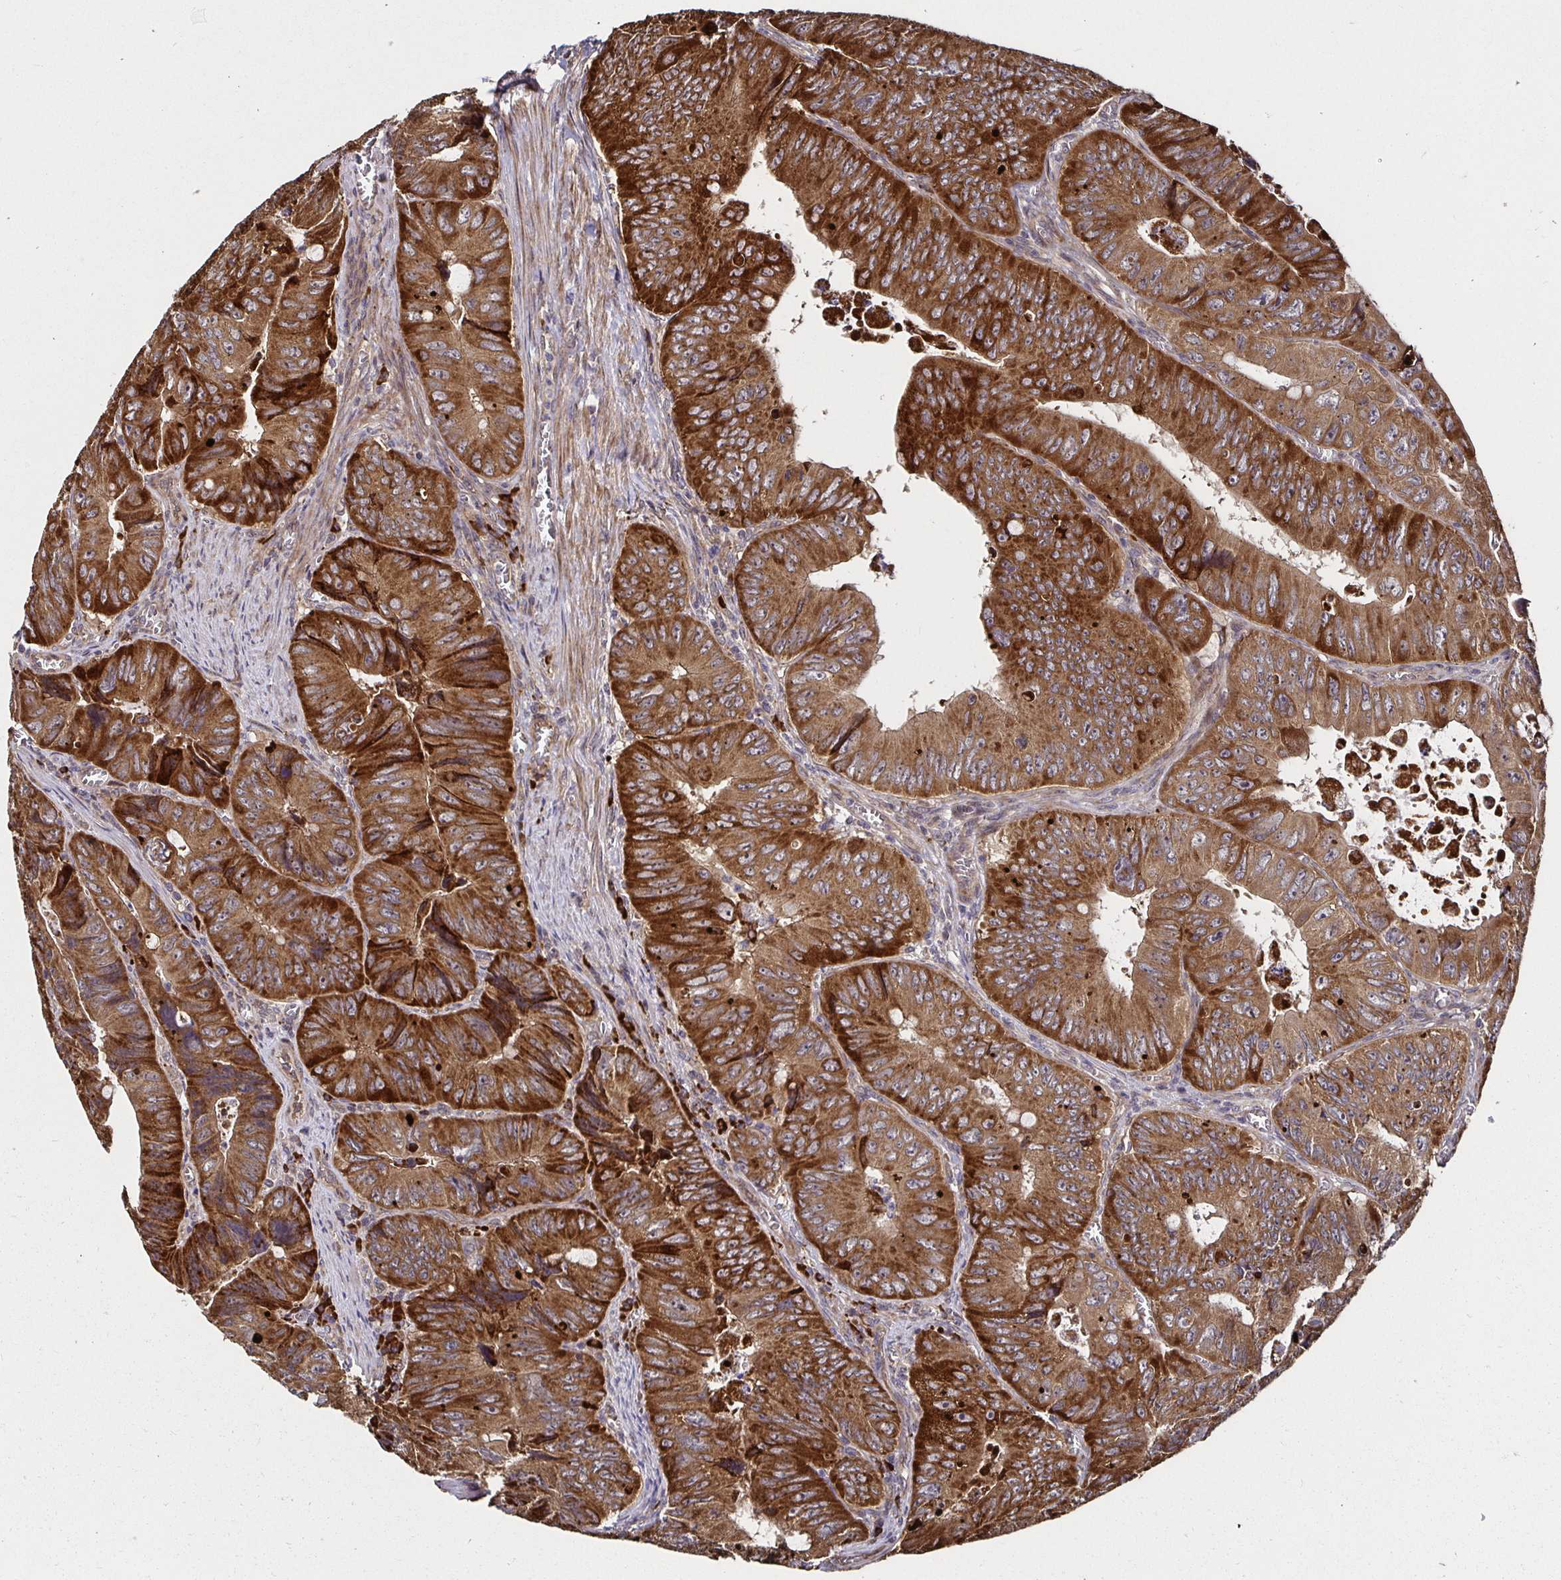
{"staining": {"intensity": "strong", "quantity": ">75%", "location": "cytoplasmic/membranous"}, "tissue": "colorectal cancer", "cell_type": "Tumor cells", "image_type": "cancer", "snomed": [{"axis": "morphology", "description": "Adenocarcinoma, NOS"}, {"axis": "topography", "description": "Colon"}], "caption": "A high amount of strong cytoplasmic/membranous positivity is identified in approximately >75% of tumor cells in colorectal cancer tissue. The staining is performed using DAB brown chromogen to label protein expression. The nuclei are counter-stained blue using hematoxylin.", "gene": "MLST8", "patient": {"sex": "female", "age": 84}}